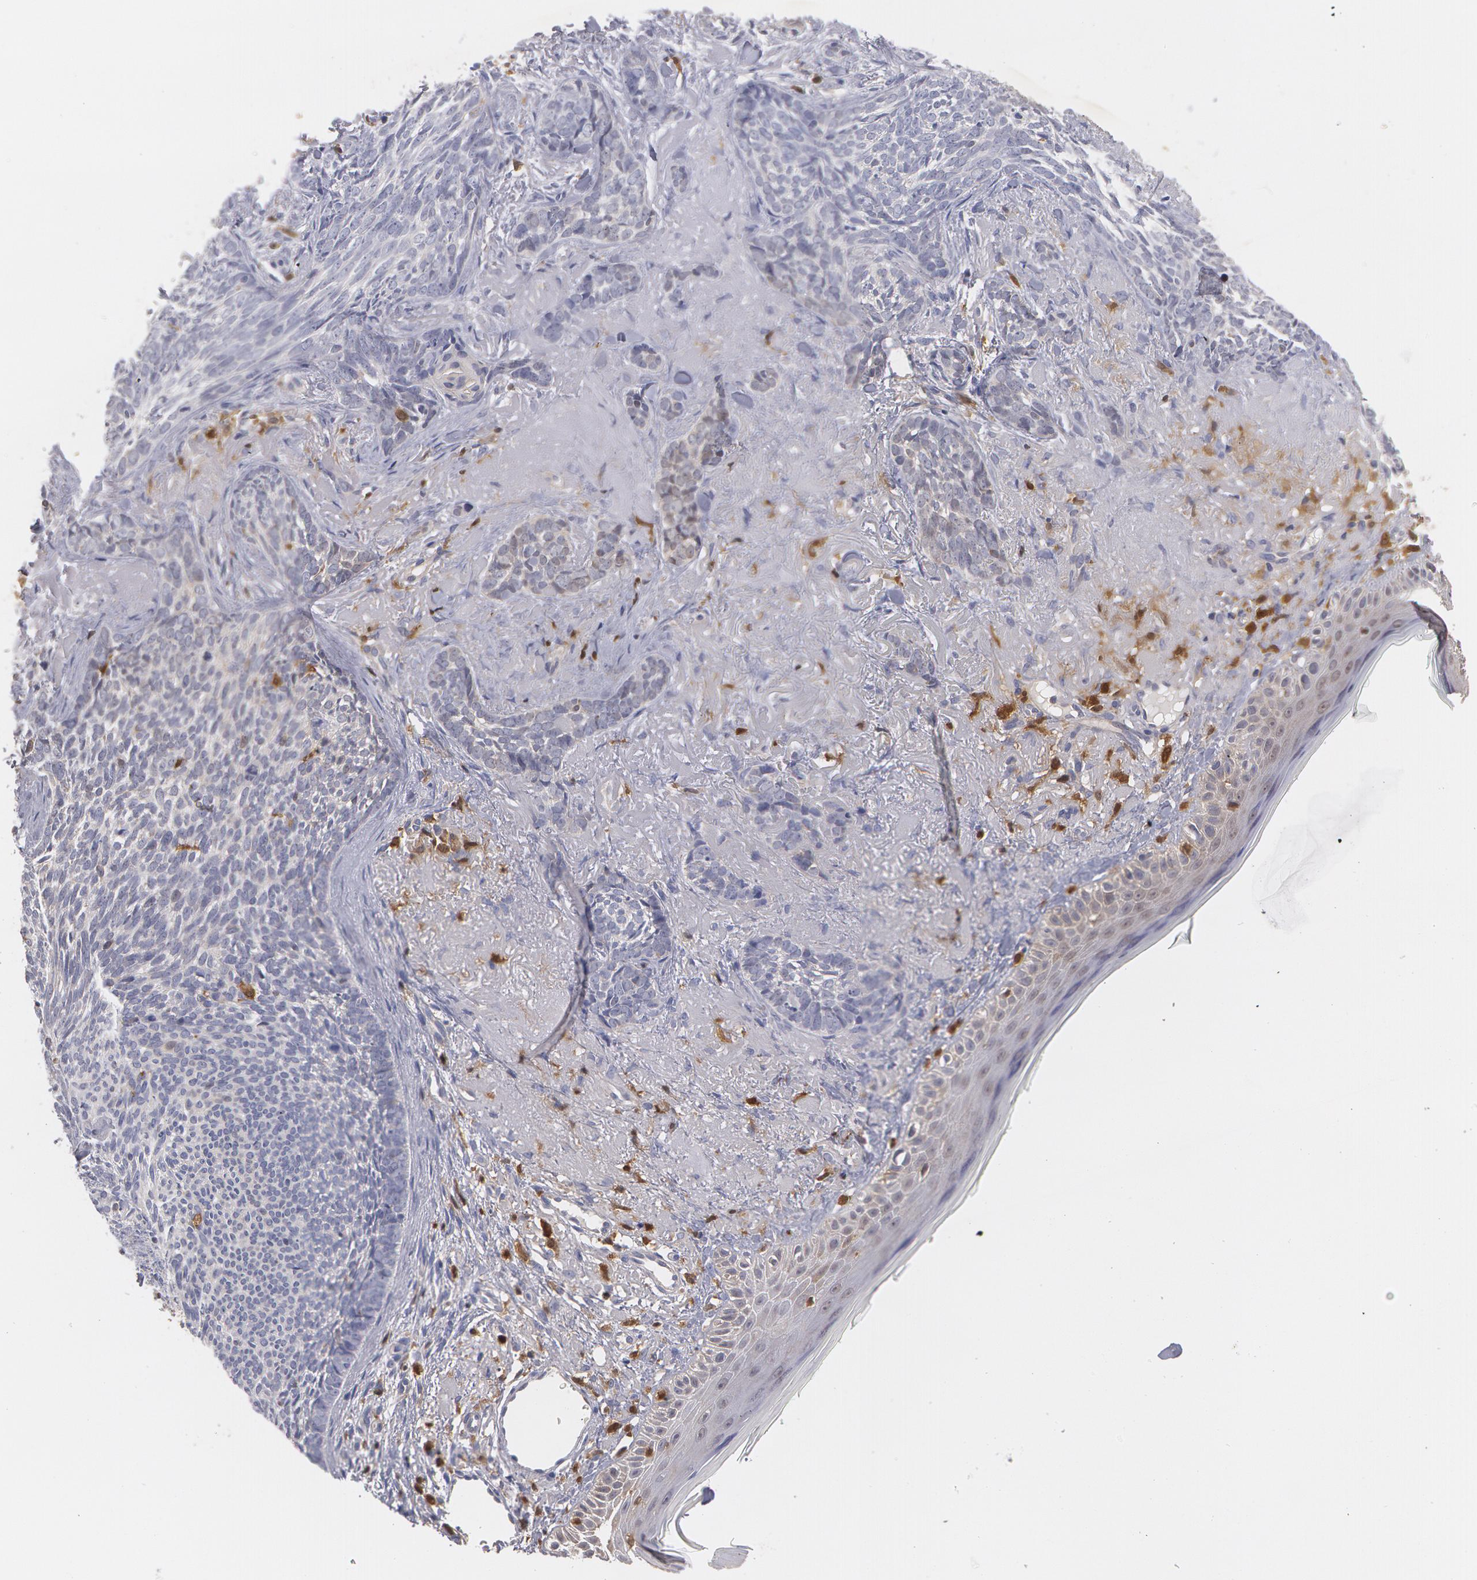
{"staining": {"intensity": "negative", "quantity": "none", "location": "none"}, "tissue": "skin cancer", "cell_type": "Tumor cells", "image_type": "cancer", "snomed": [{"axis": "morphology", "description": "Basal cell carcinoma"}, {"axis": "topography", "description": "Skin"}], "caption": "A high-resolution micrograph shows immunohistochemistry staining of basal cell carcinoma (skin), which shows no significant expression in tumor cells.", "gene": "SYK", "patient": {"sex": "female", "age": 81}}